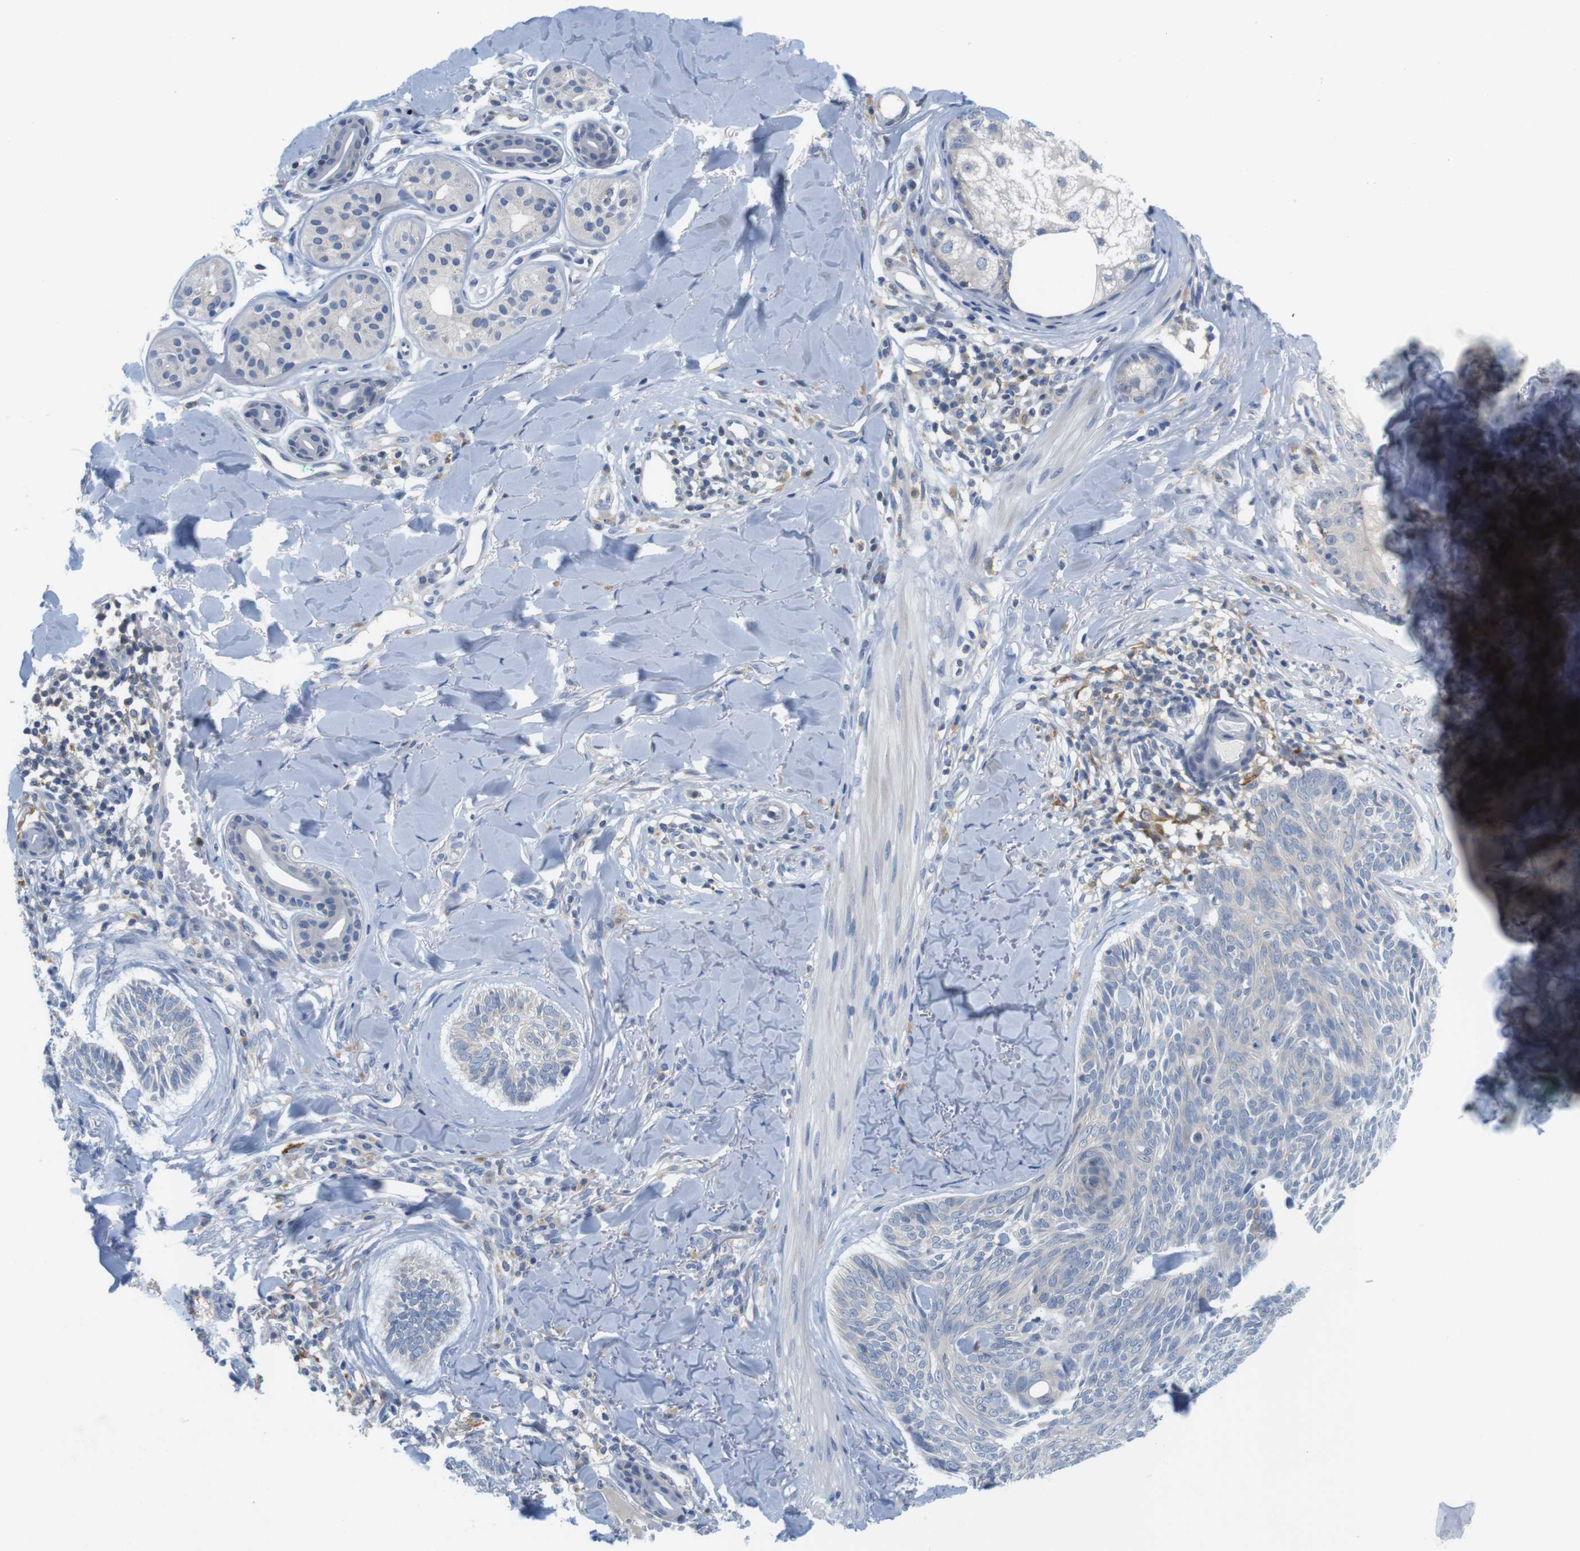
{"staining": {"intensity": "negative", "quantity": "none", "location": "none"}, "tissue": "skin cancer", "cell_type": "Tumor cells", "image_type": "cancer", "snomed": [{"axis": "morphology", "description": "Basal cell carcinoma"}, {"axis": "topography", "description": "Skin"}], "caption": "The immunohistochemistry image has no significant expression in tumor cells of skin cancer (basal cell carcinoma) tissue. Brightfield microscopy of immunohistochemistry (IHC) stained with DAB (3,3'-diaminobenzidine) (brown) and hematoxylin (blue), captured at high magnification.", "gene": "CNGA2", "patient": {"sex": "male", "age": 43}}